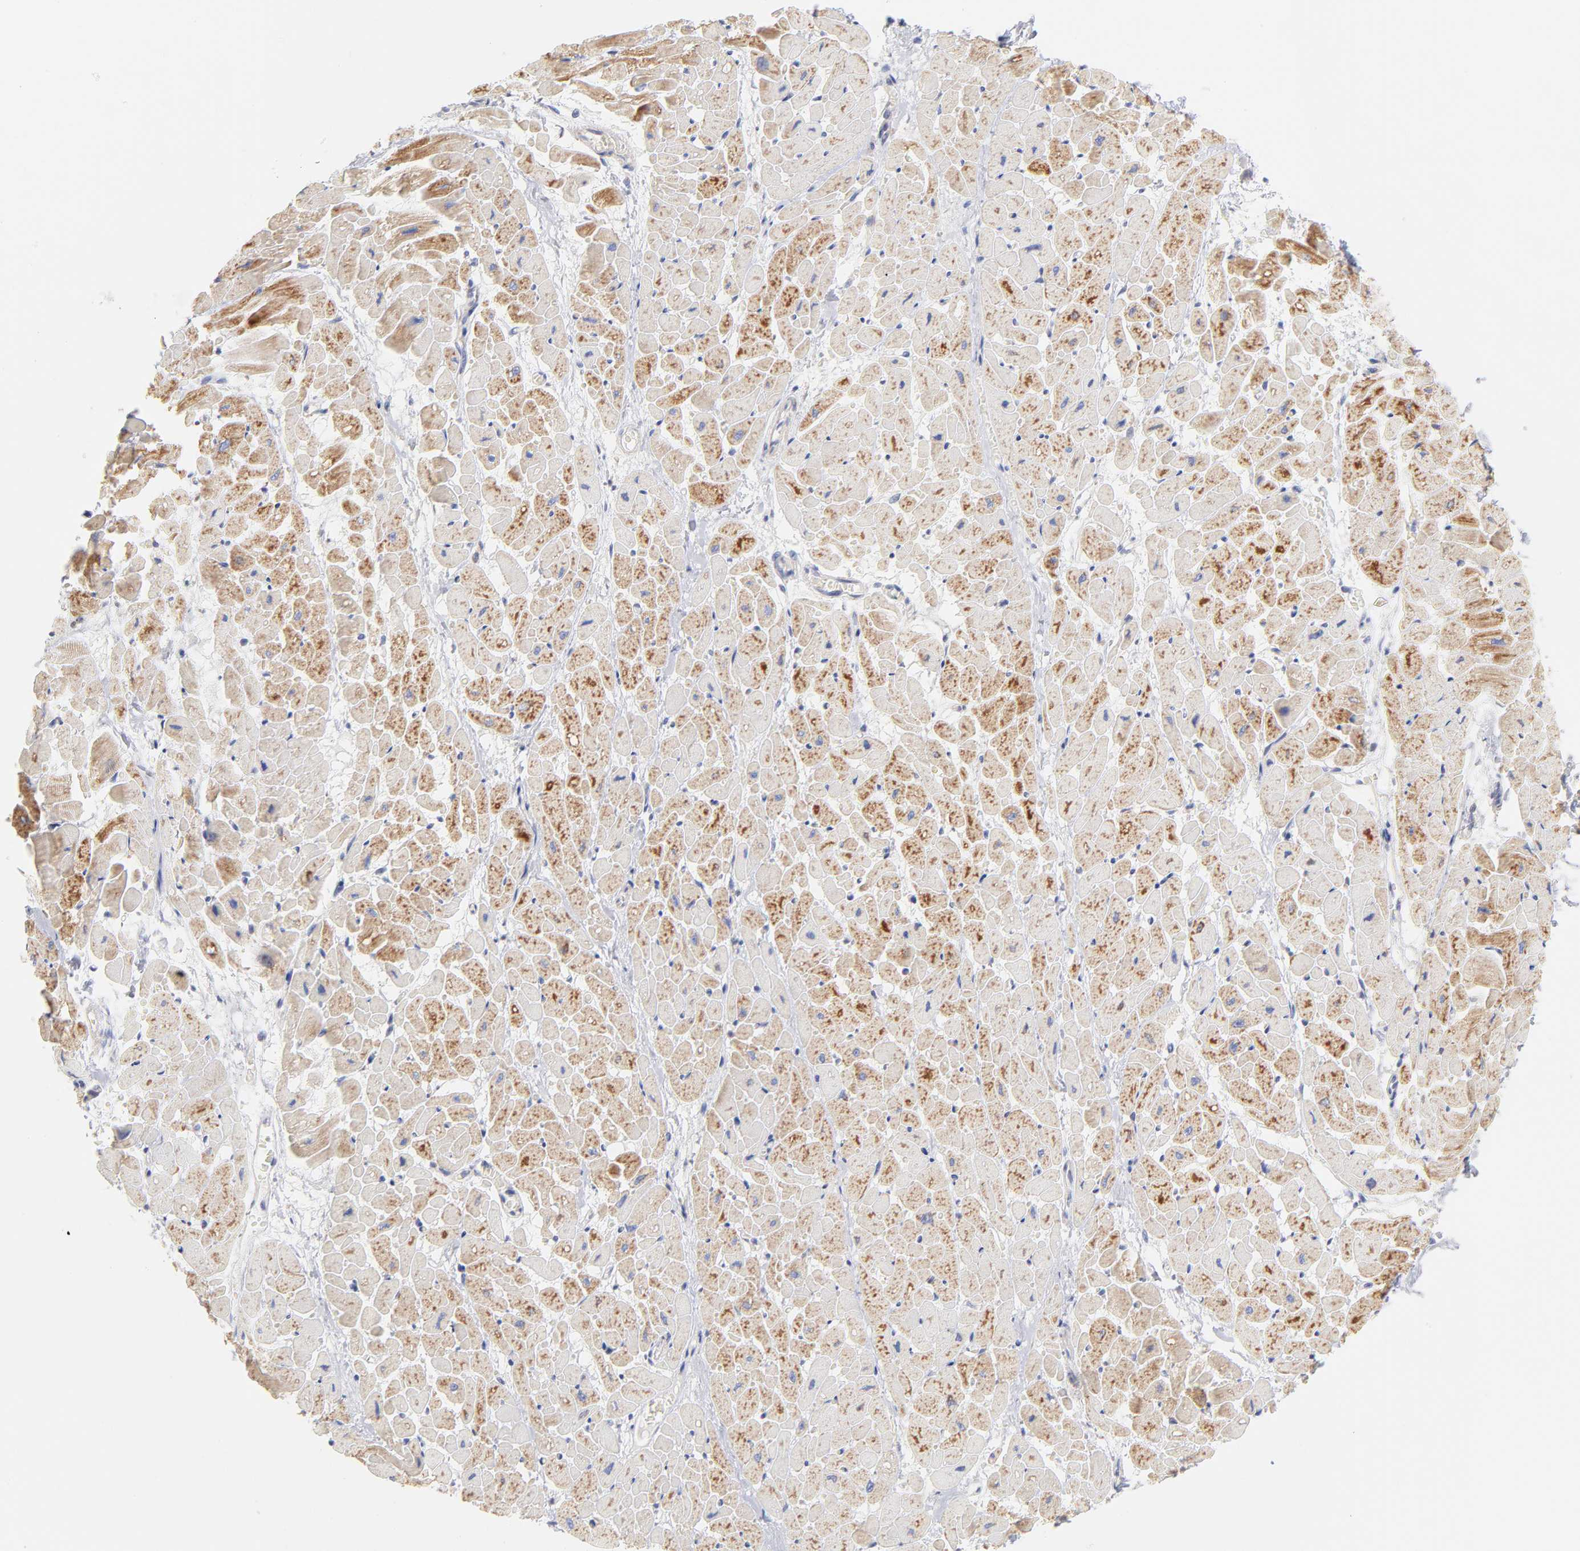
{"staining": {"intensity": "strong", "quantity": ">75%", "location": "cytoplasmic/membranous"}, "tissue": "heart muscle", "cell_type": "Cardiomyocytes", "image_type": "normal", "snomed": [{"axis": "morphology", "description": "Normal tissue, NOS"}, {"axis": "topography", "description": "Heart"}], "caption": "Heart muscle stained with a brown dye demonstrates strong cytoplasmic/membranous positive expression in approximately >75% of cardiomyocytes.", "gene": "TIMM8A", "patient": {"sex": "male", "age": 45}}